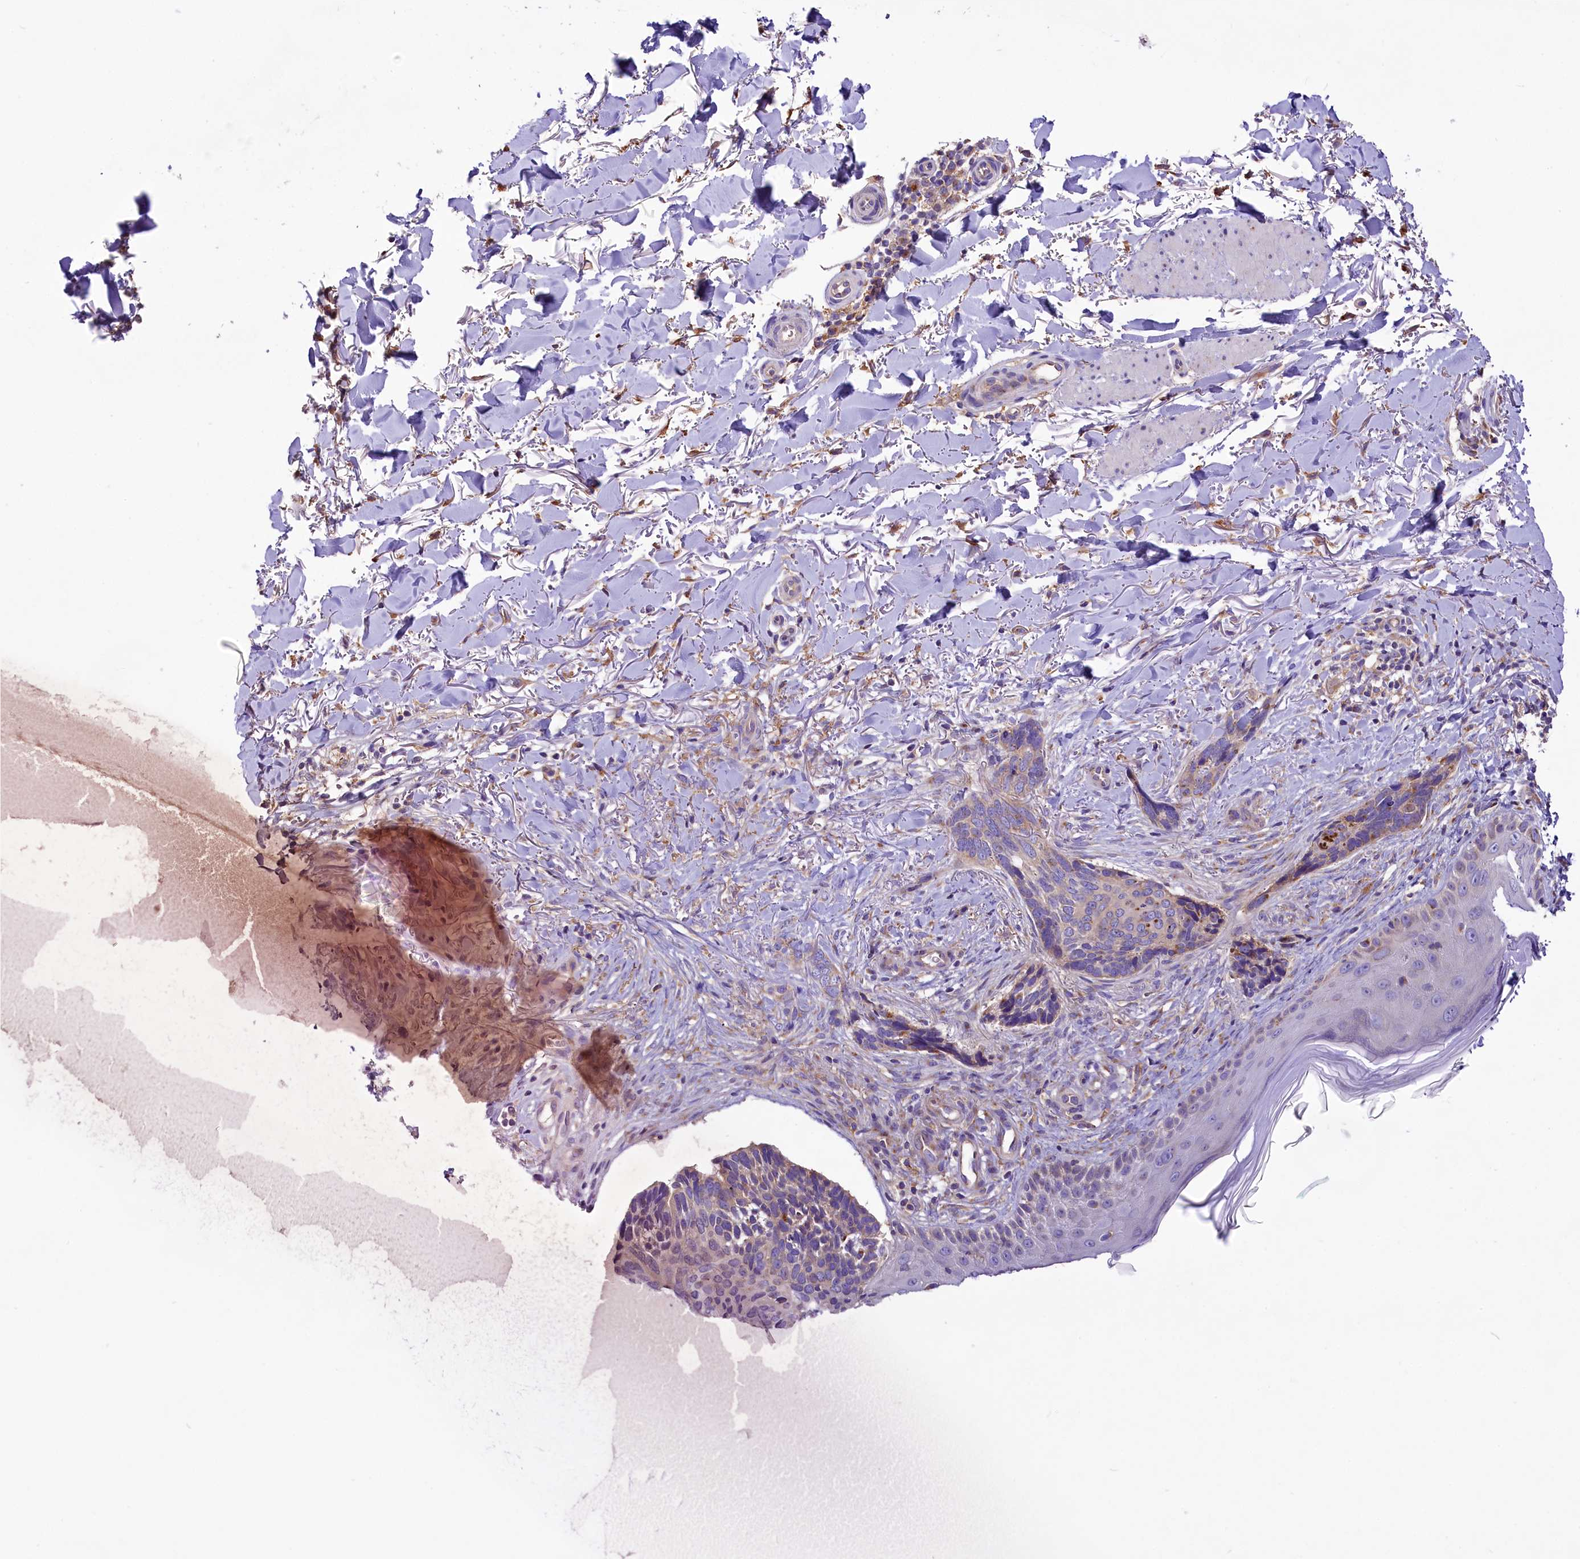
{"staining": {"intensity": "weak", "quantity": "<25%", "location": "cytoplasmic/membranous"}, "tissue": "skin cancer", "cell_type": "Tumor cells", "image_type": "cancer", "snomed": [{"axis": "morphology", "description": "Normal tissue, NOS"}, {"axis": "morphology", "description": "Basal cell carcinoma"}, {"axis": "topography", "description": "Skin"}], "caption": "DAB (3,3'-diaminobenzidine) immunohistochemical staining of skin cancer demonstrates no significant positivity in tumor cells.", "gene": "PEMT", "patient": {"sex": "female", "age": 67}}